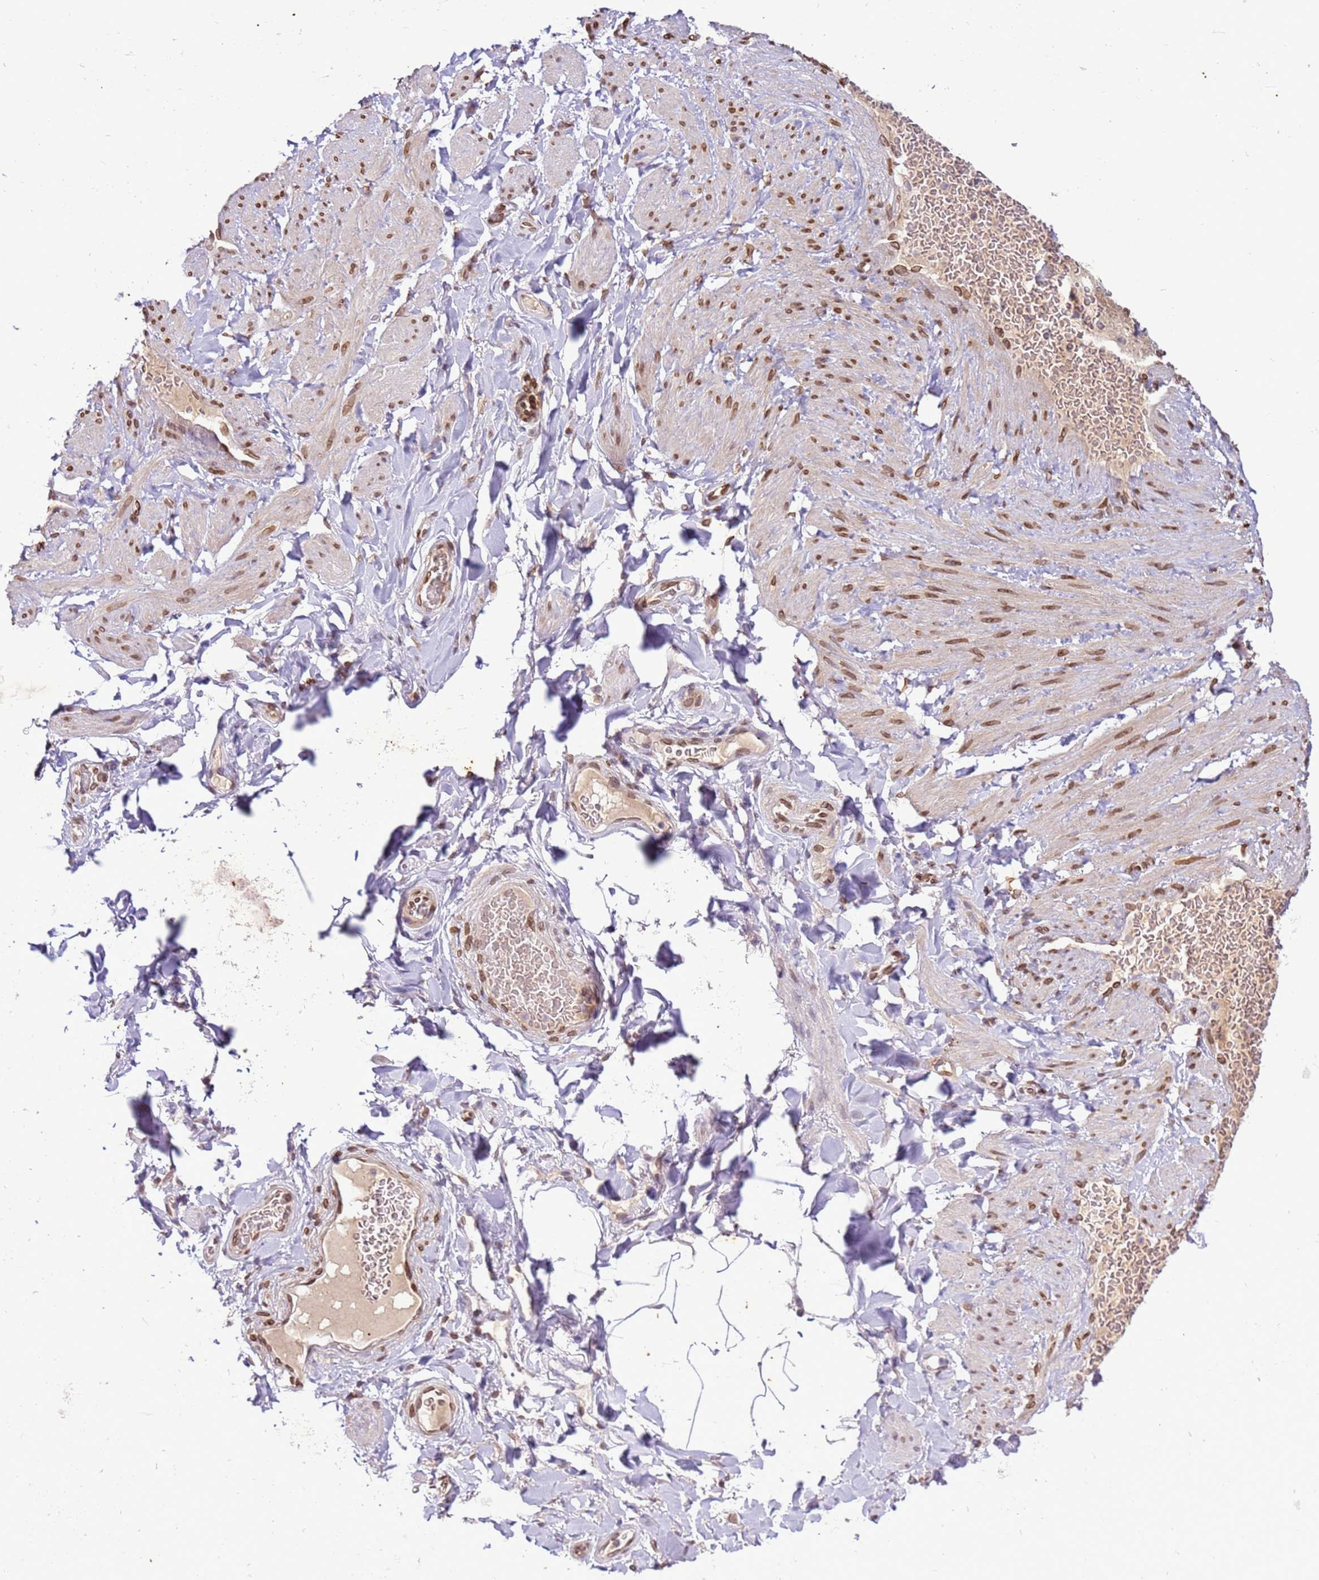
{"staining": {"intensity": "negative", "quantity": "none", "location": "none"}, "tissue": "adipose tissue", "cell_type": "Adipocytes", "image_type": "normal", "snomed": [{"axis": "morphology", "description": "Normal tissue, NOS"}, {"axis": "topography", "description": "Soft tissue"}, {"axis": "topography", "description": "Vascular tissue"}], "caption": "A photomicrograph of adipose tissue stained for a protein reveals no brown staining in adipocytes.", "gene": "TMEM47", "patient": {"sex": "male", "age": 54}}